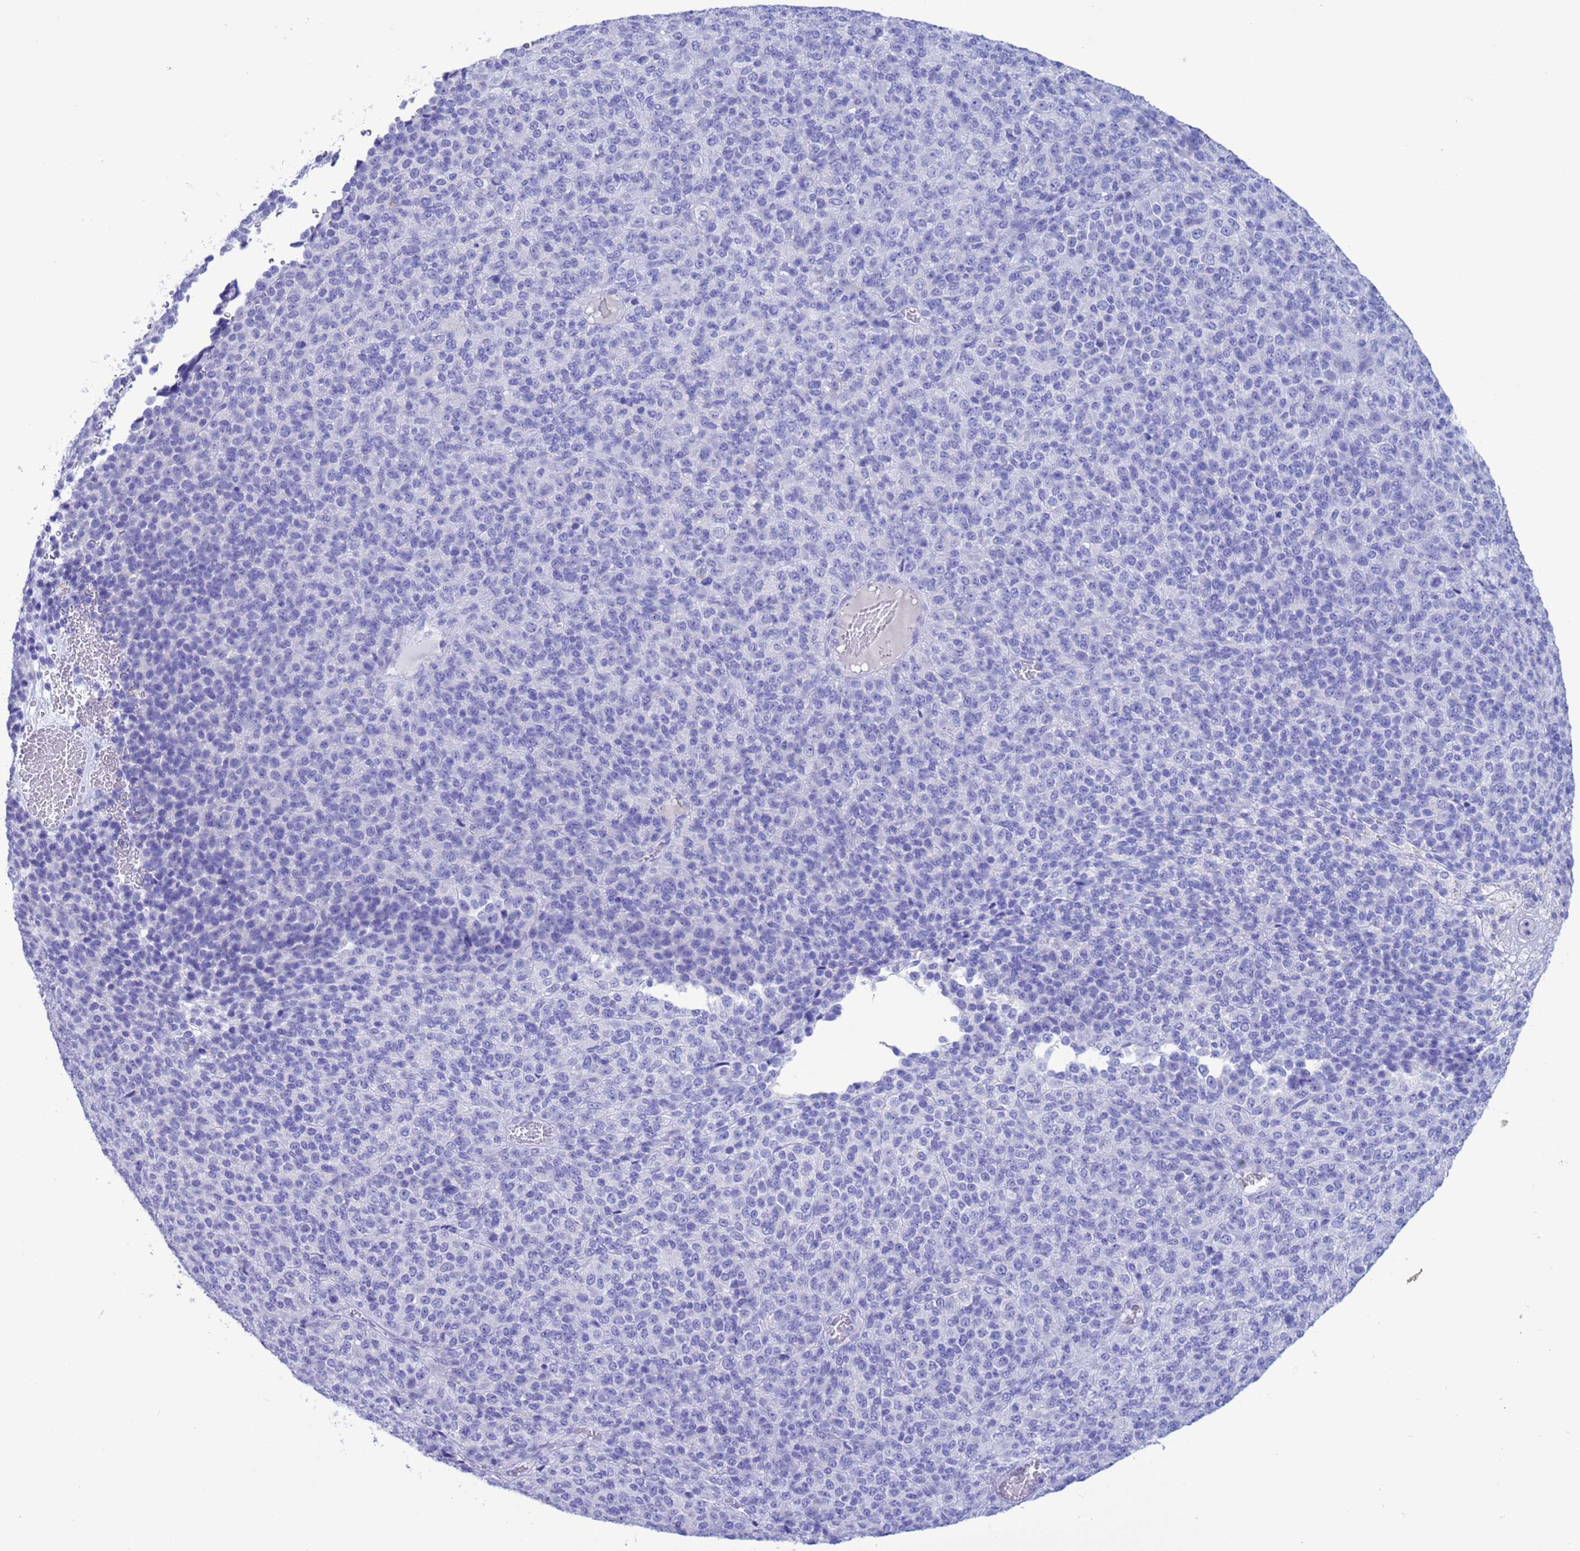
{"staining": {"intensity": "negative", "quantity": "none", "location": "none"}, "tissue": "melanoma", "cell_type": "Tumor cells", "image_type": "cancer", "snomed": [{"axis": "morphology", "description": "Malignant melanoma, Metastatic site"}, {"axis": "topography", "description": "Brain"}], "caption": "Histopathology image shows no significant protein expression in tumor cells of malignant melanoma (metastatic site).", "gene": "GSTM1", "patient": {"sex": "female", "age": 56}}